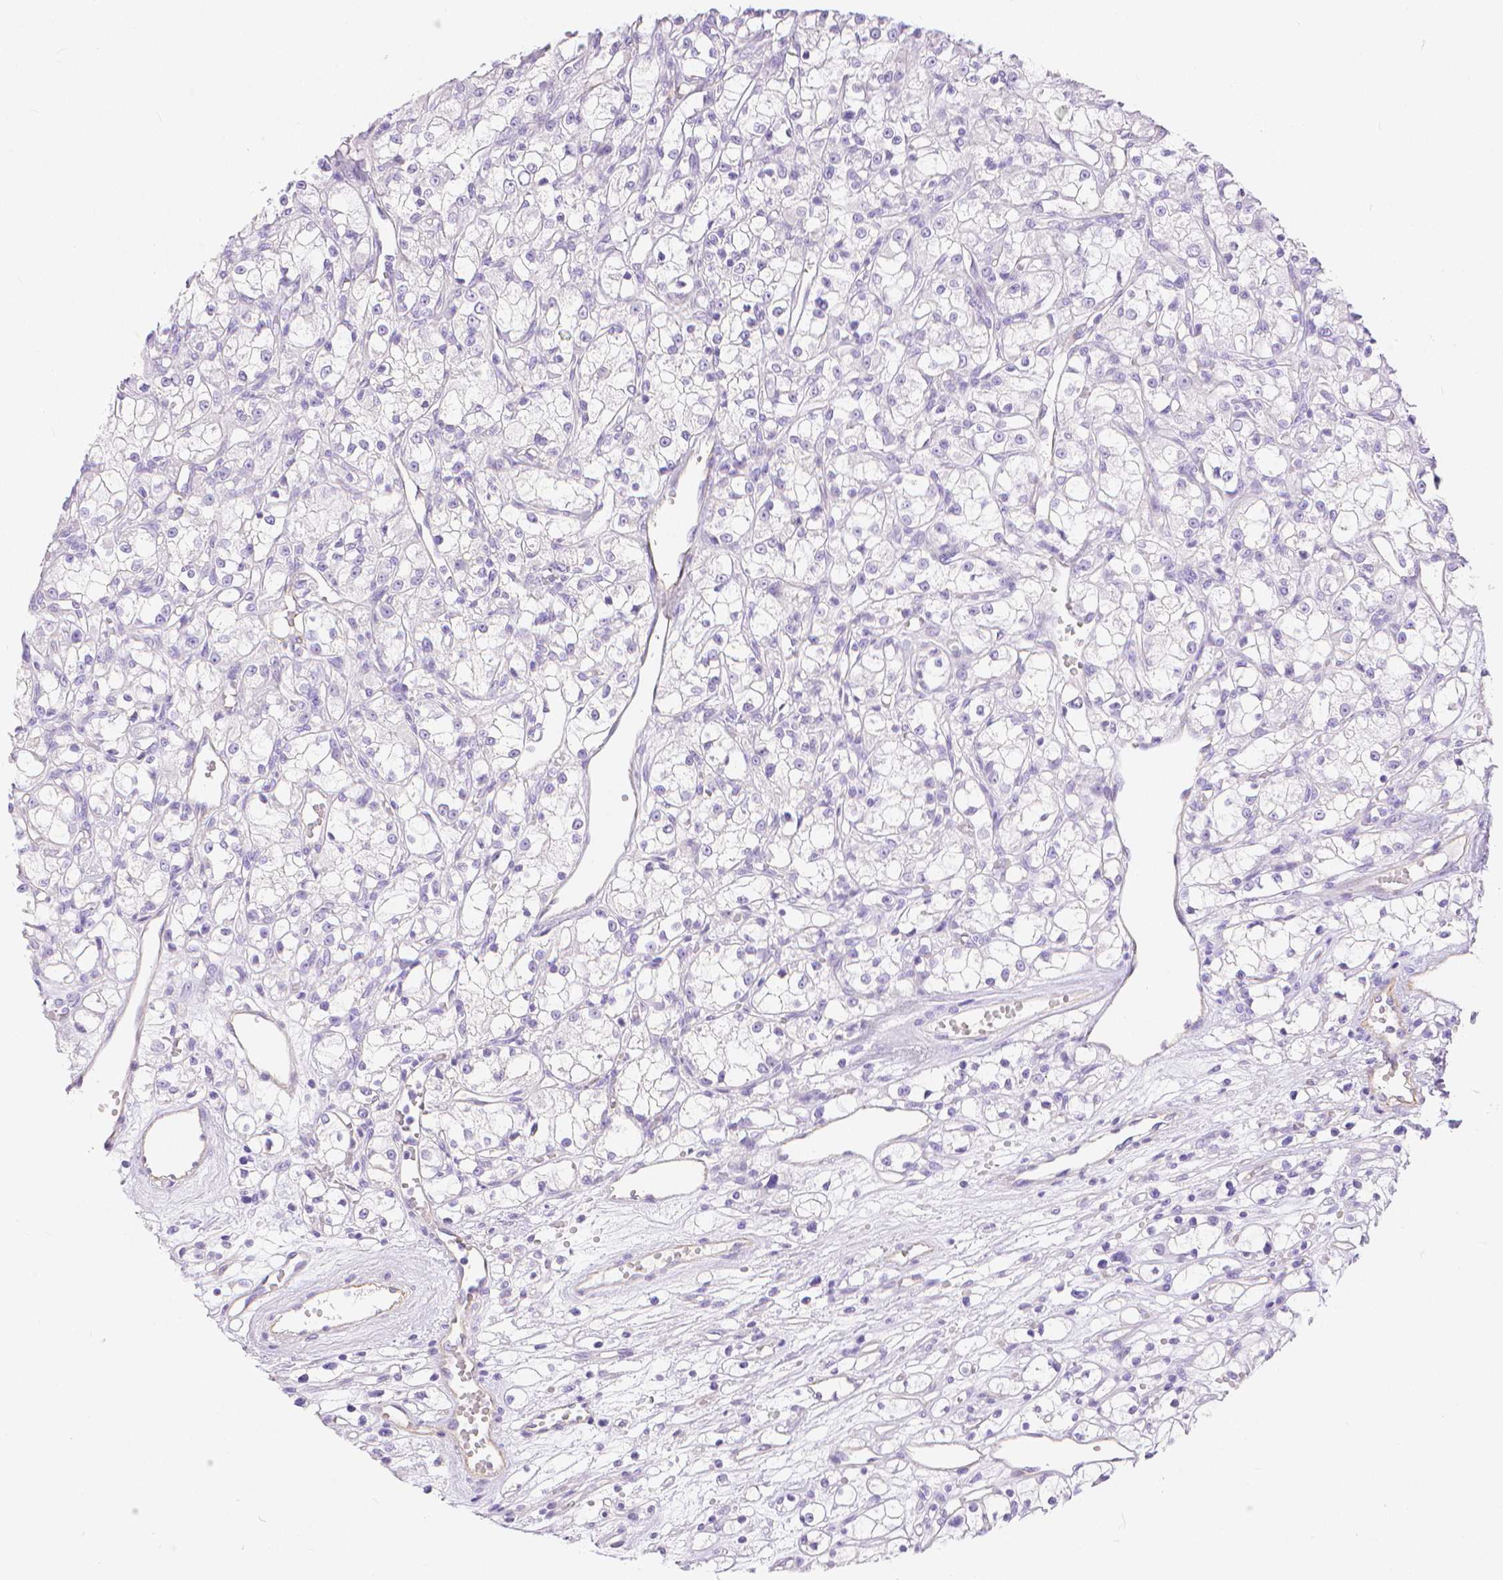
{"staining": {"intensity": "negative", "quantity": "none", "location": "none"}, "tissue": "renal cancer", "cell_type": "Tumor cells", "image_type": "cancer", "snomed": [{"axis": "morphology", "description": "Adenocarcinoma, NOS"}, {"axis": "topography", "description": "Kidney"}], "caption": "High magnification brightfield microscopy of renal adenocarcinoma stained with DAB (brown) and counterstained with hematoxylin (blue): tumor cells show no significant expression.", "gene": "SLC27A5", "patient": {"sex": "female", "age": 59}}